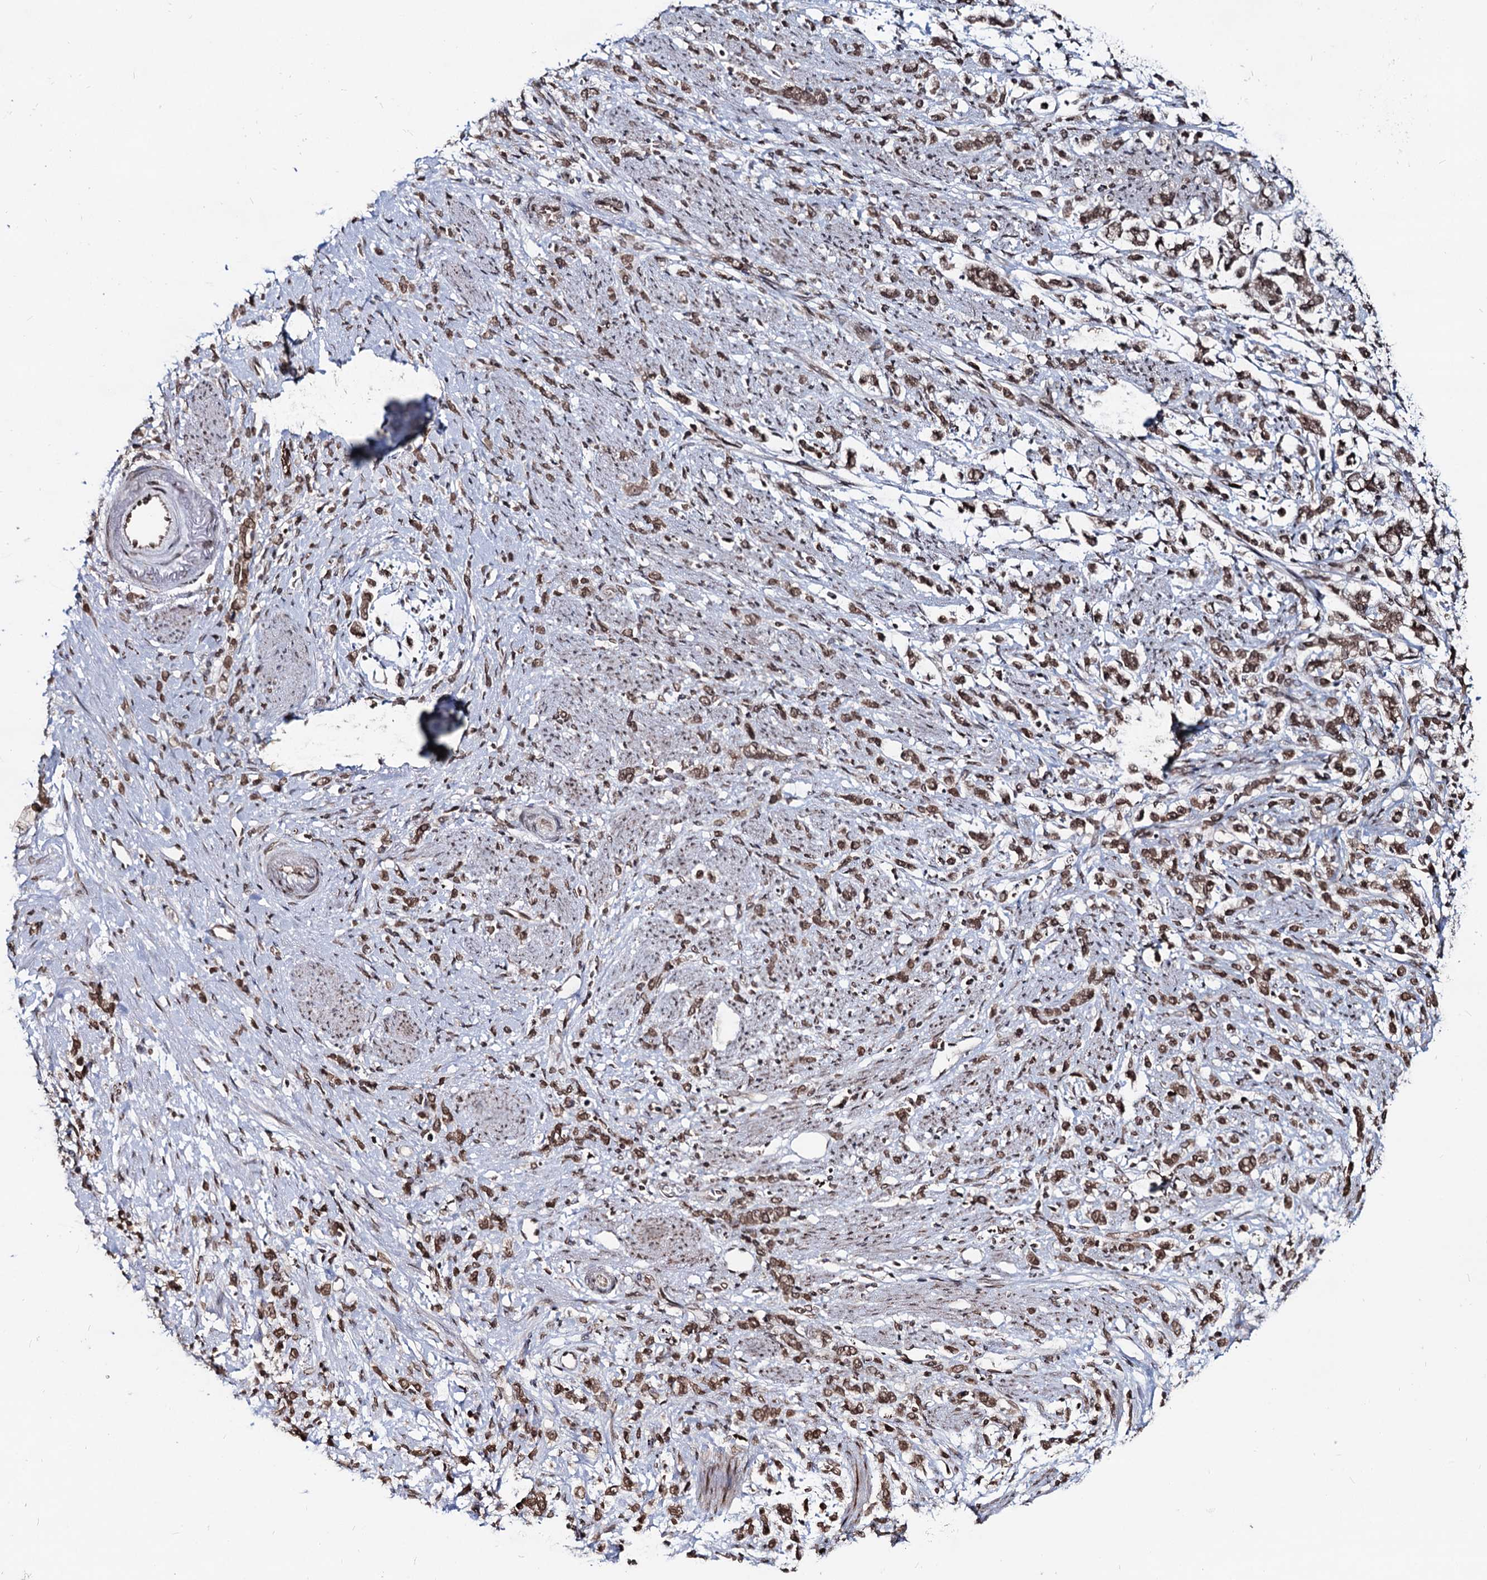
{"staining": {"intensity": "moderate", "quantity": ">75%", "location": "cytoplasmic/membranous,nuclear"}, "tissue": "stomach cancer", "cell_type": "Tumor cells", "image_type": "cancer", "snomed": [{"axis": "morphology", "description": "Adenocarcinoma, NOS"}, {"axis": "topography", "description": "Stomach"}], "caption": "A brown stain shows moderate cytoplasmic/membranous and nuclear expression of a protein in human stomach cancer tumor cells.", "gene": "RNF6", "patient": {"sex": "female", "age": 60}}